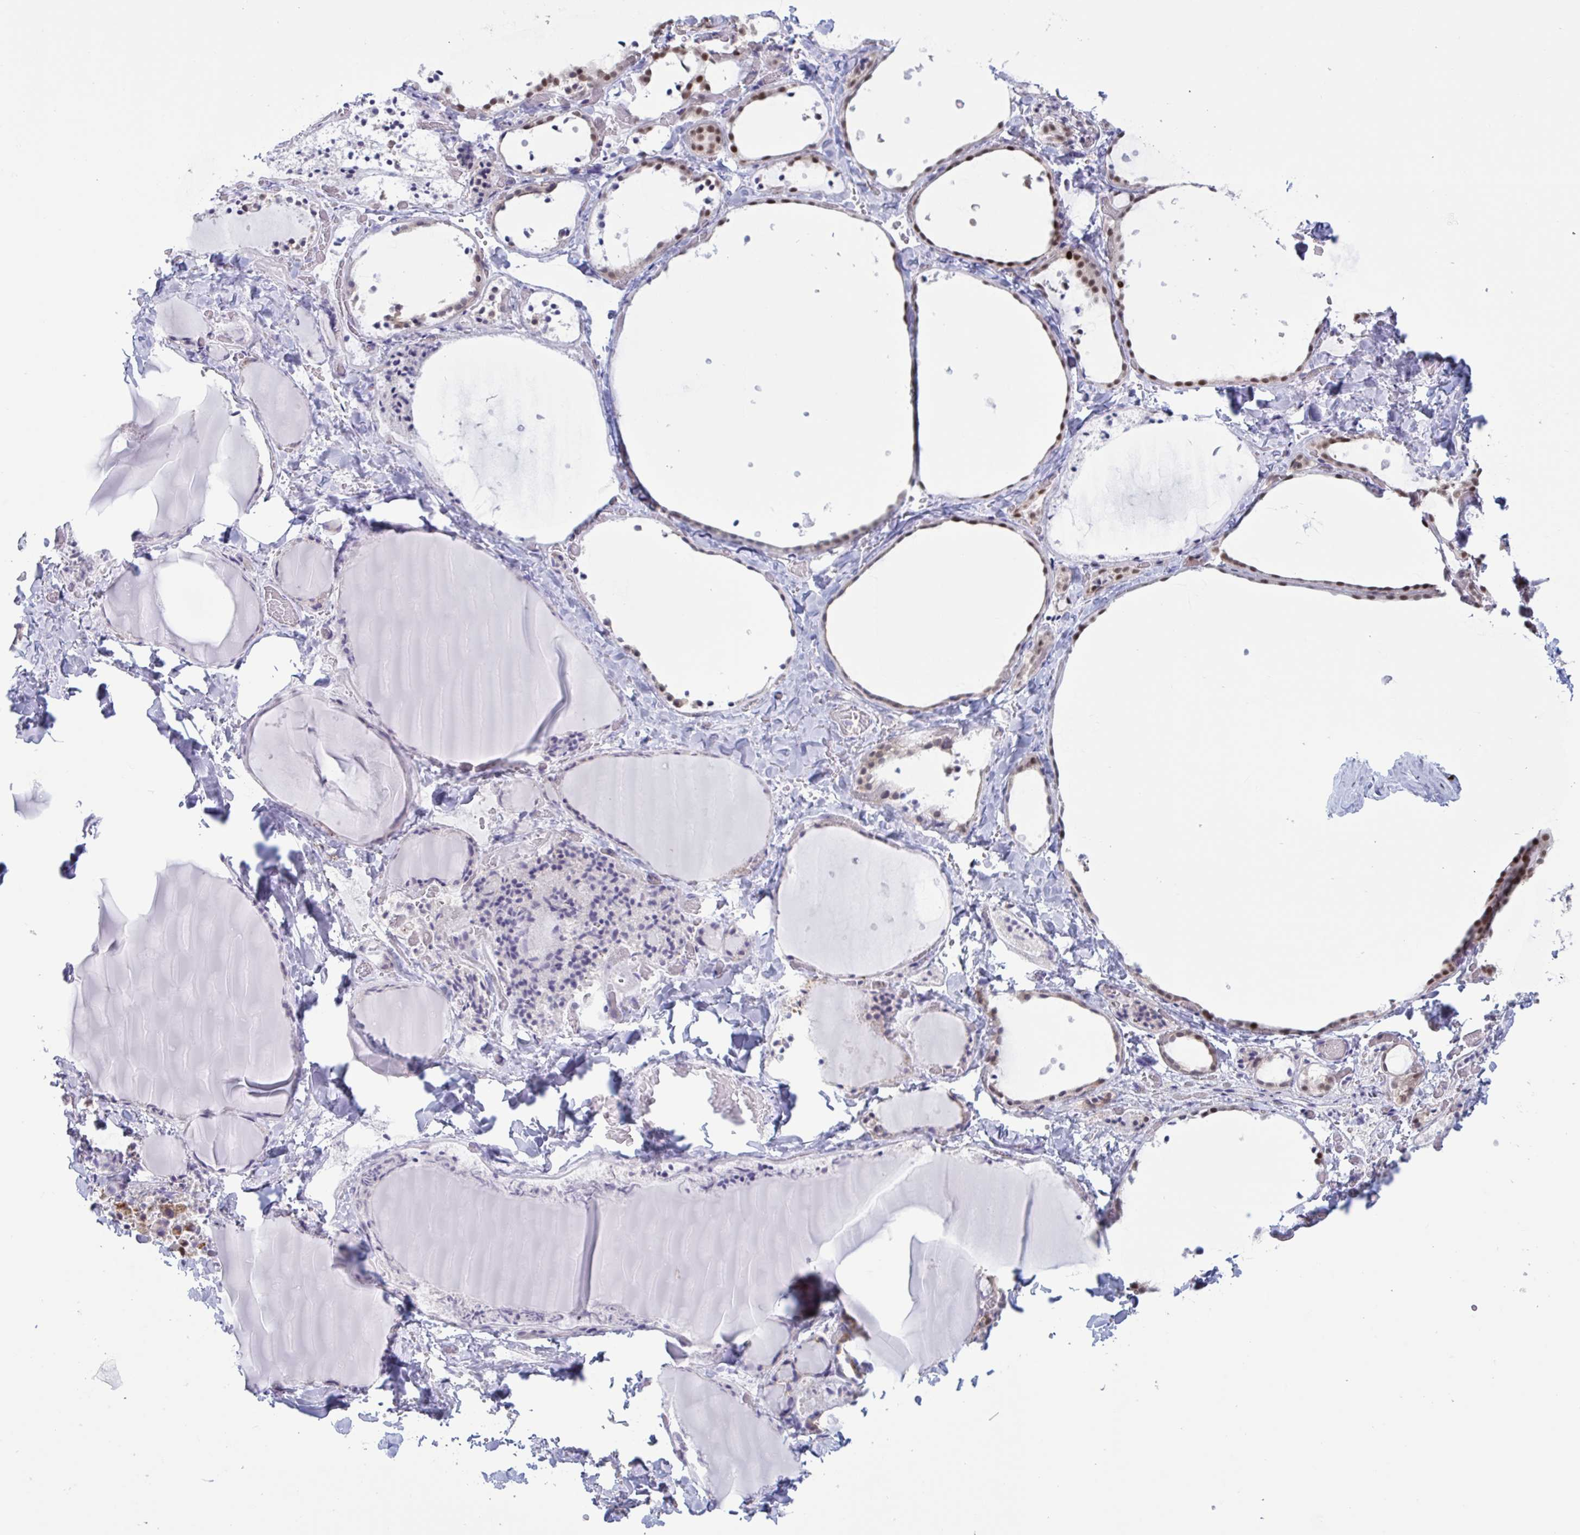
{"staining": {"intensity": "strong", "quantity": "25%-75%", "location": "nuclear"}, "tissue": "thyroid gland", "cell_type": "Glandular cells", "image_type": "normal", "snomed": [{"axis": "morphology", "description": "Normal tissue, NOS"}, {"axis": "topography", "description": "Thyroid gland"}], "caption": "The micrograph reveals a brown stain indicating the presence of a protein in the nuclear of glandular cells in thyroid gland.", "gene": "PRMT6", "patient": {"sex": "female", "age": 36}}